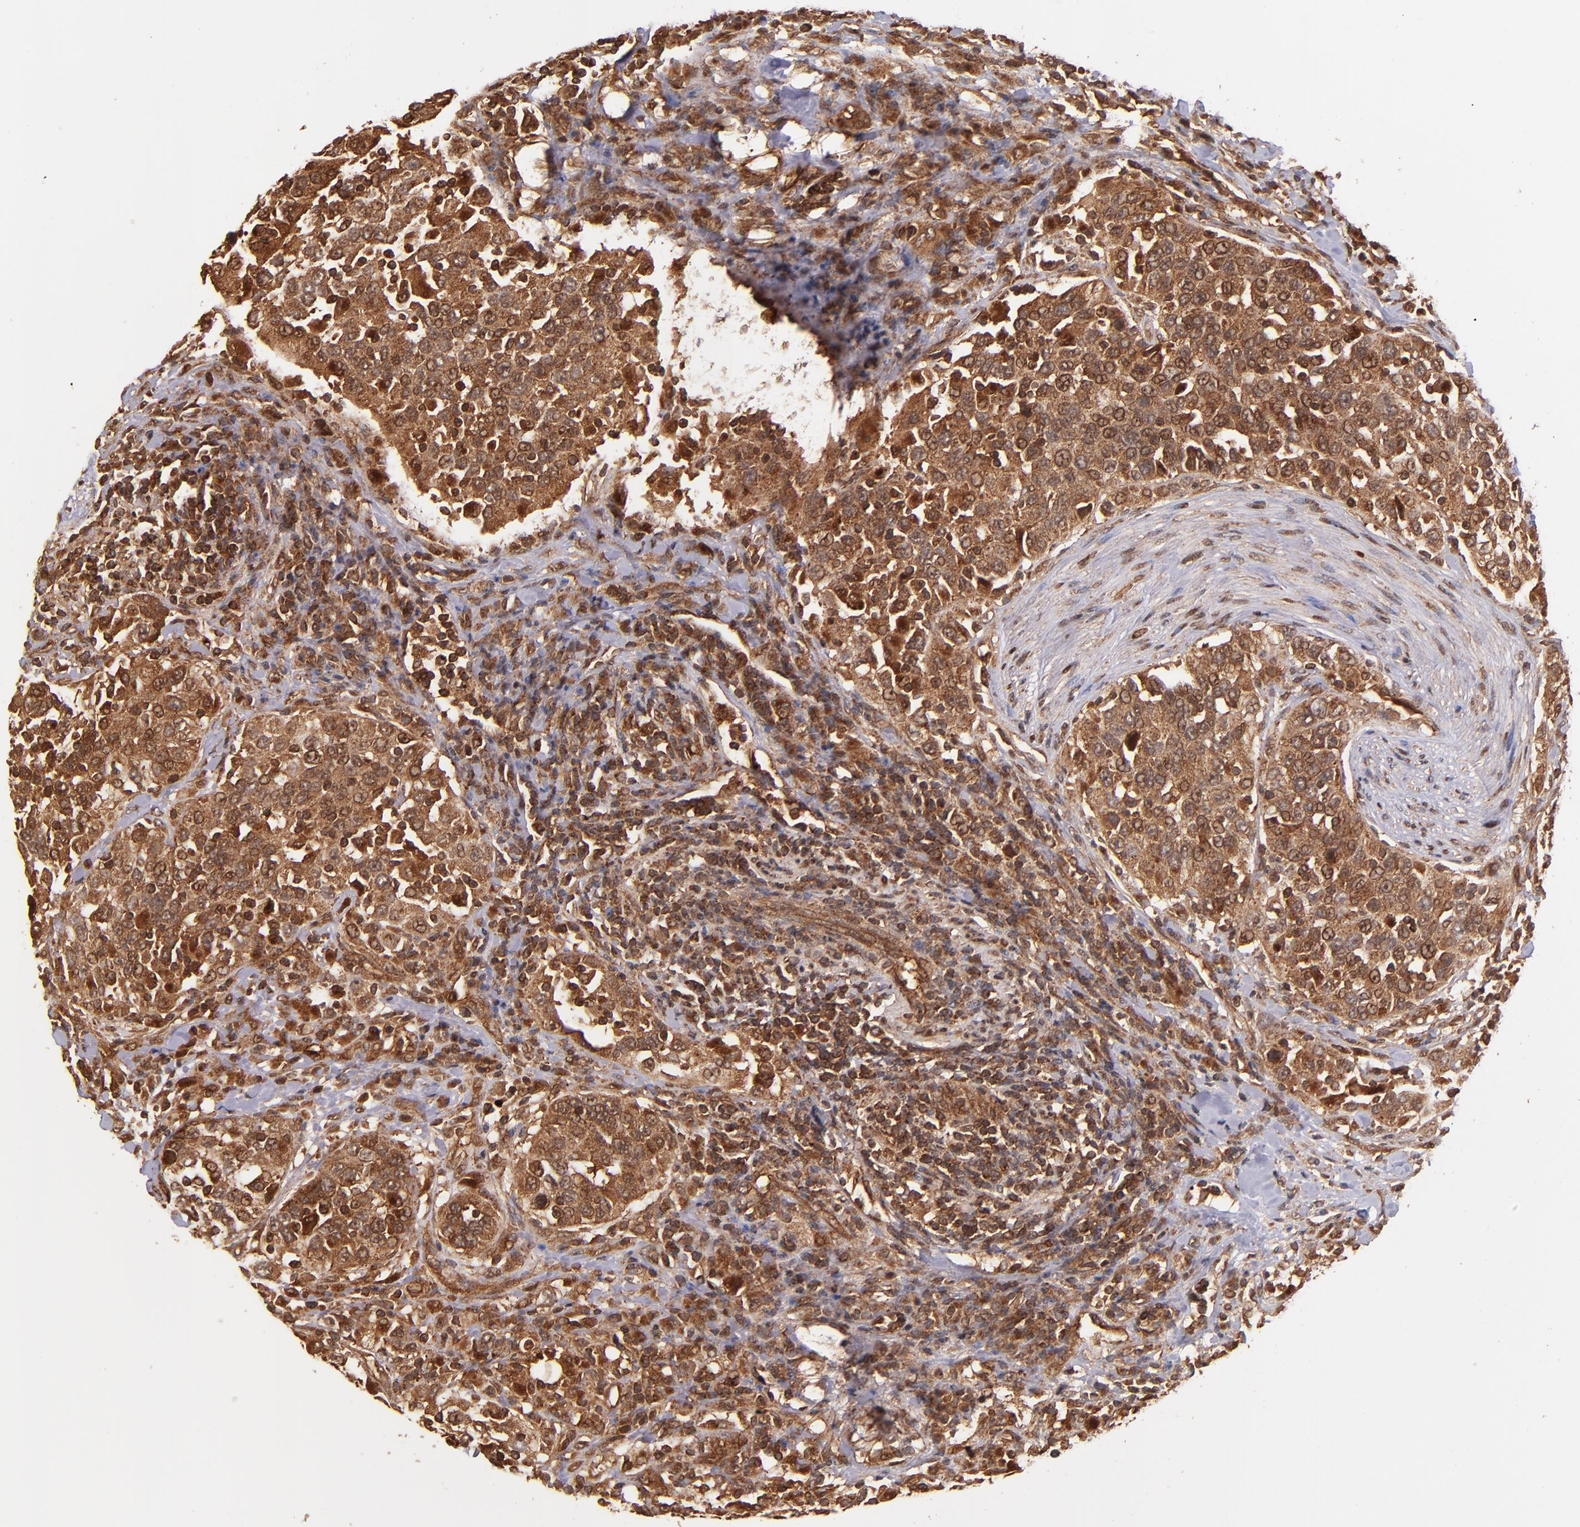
{"staining": {"intensity": "strong", "quantity": ">75%", "location": "cytoplasmic/membranous,nuclear"}, "tissue": "urothelial cancer", "cell_type": "Tumor cells", "image_type": "cancer", "snomed": [{"axis": "morphology", "description": "Urothelial carcinoma, High grade"}, {"axis": "topography", "description": "Urinary bladder"}], "caption": "Urothelial cancer stained with a brown dye exhibits strong cytoplasmic/membranous and nuclear positive positivity in about >75% of tumor cells.", "gene": "STX8", "patient": {"sex": "female", "age": 80}}